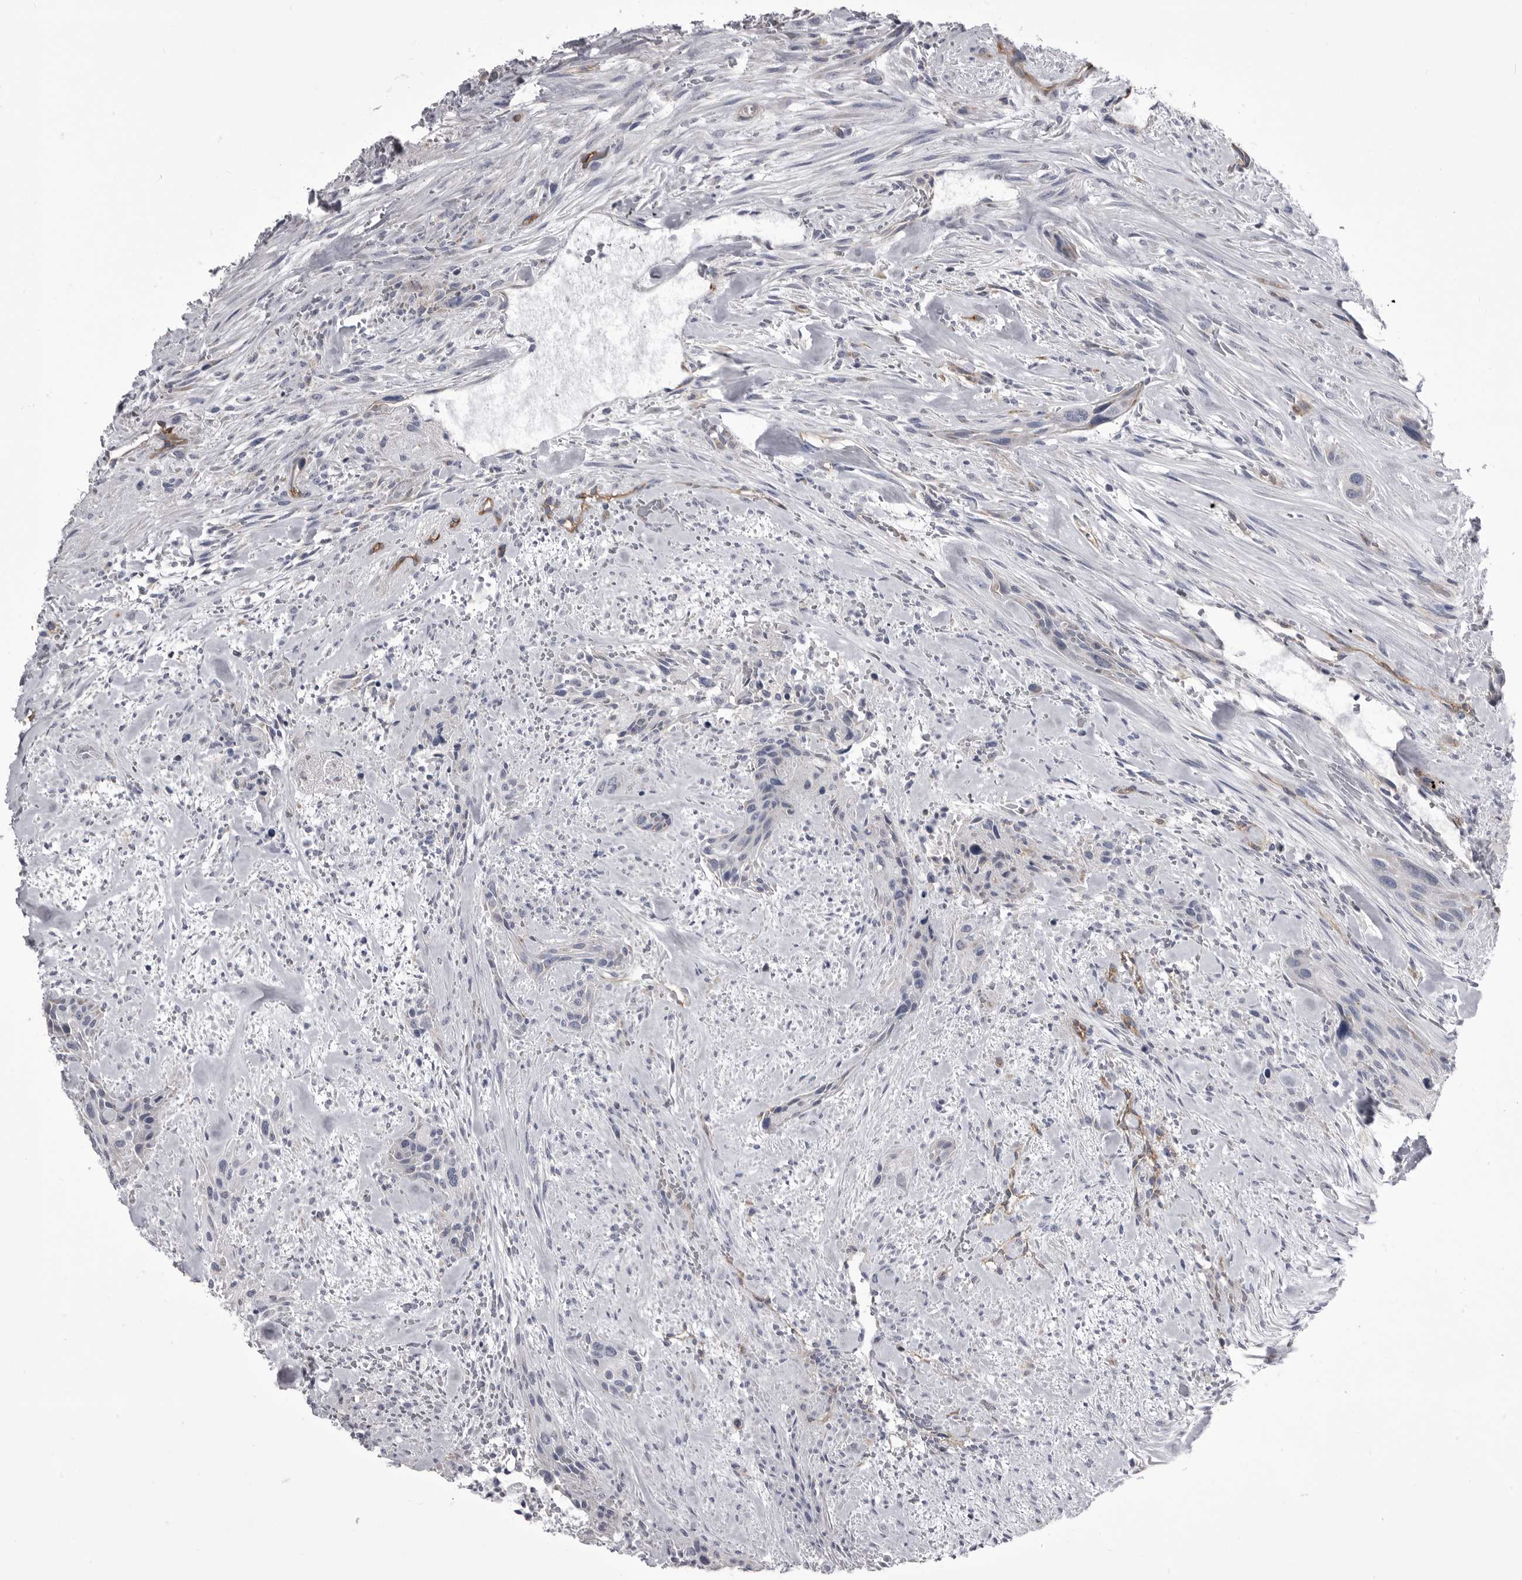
{"staining": {"intensity": "negative", "quantity": "none", "location": "none"}, "tissue": "urothelial cancer", "cell_type": "Tumor cells", "image_type": "cancer", "snomed": [{"axis": "morphology", "description": "Urothelial carcinoma, High grade"}, {"axis": "topography", "description": "Urinary bladder"}], "caption": "High power microscopy micrograph of an IHC image of urothelial cancer, revealing no significant expression in tumor cells.", "gene": "OPLAH", "patient": {"sex": "male", "age": 35}}